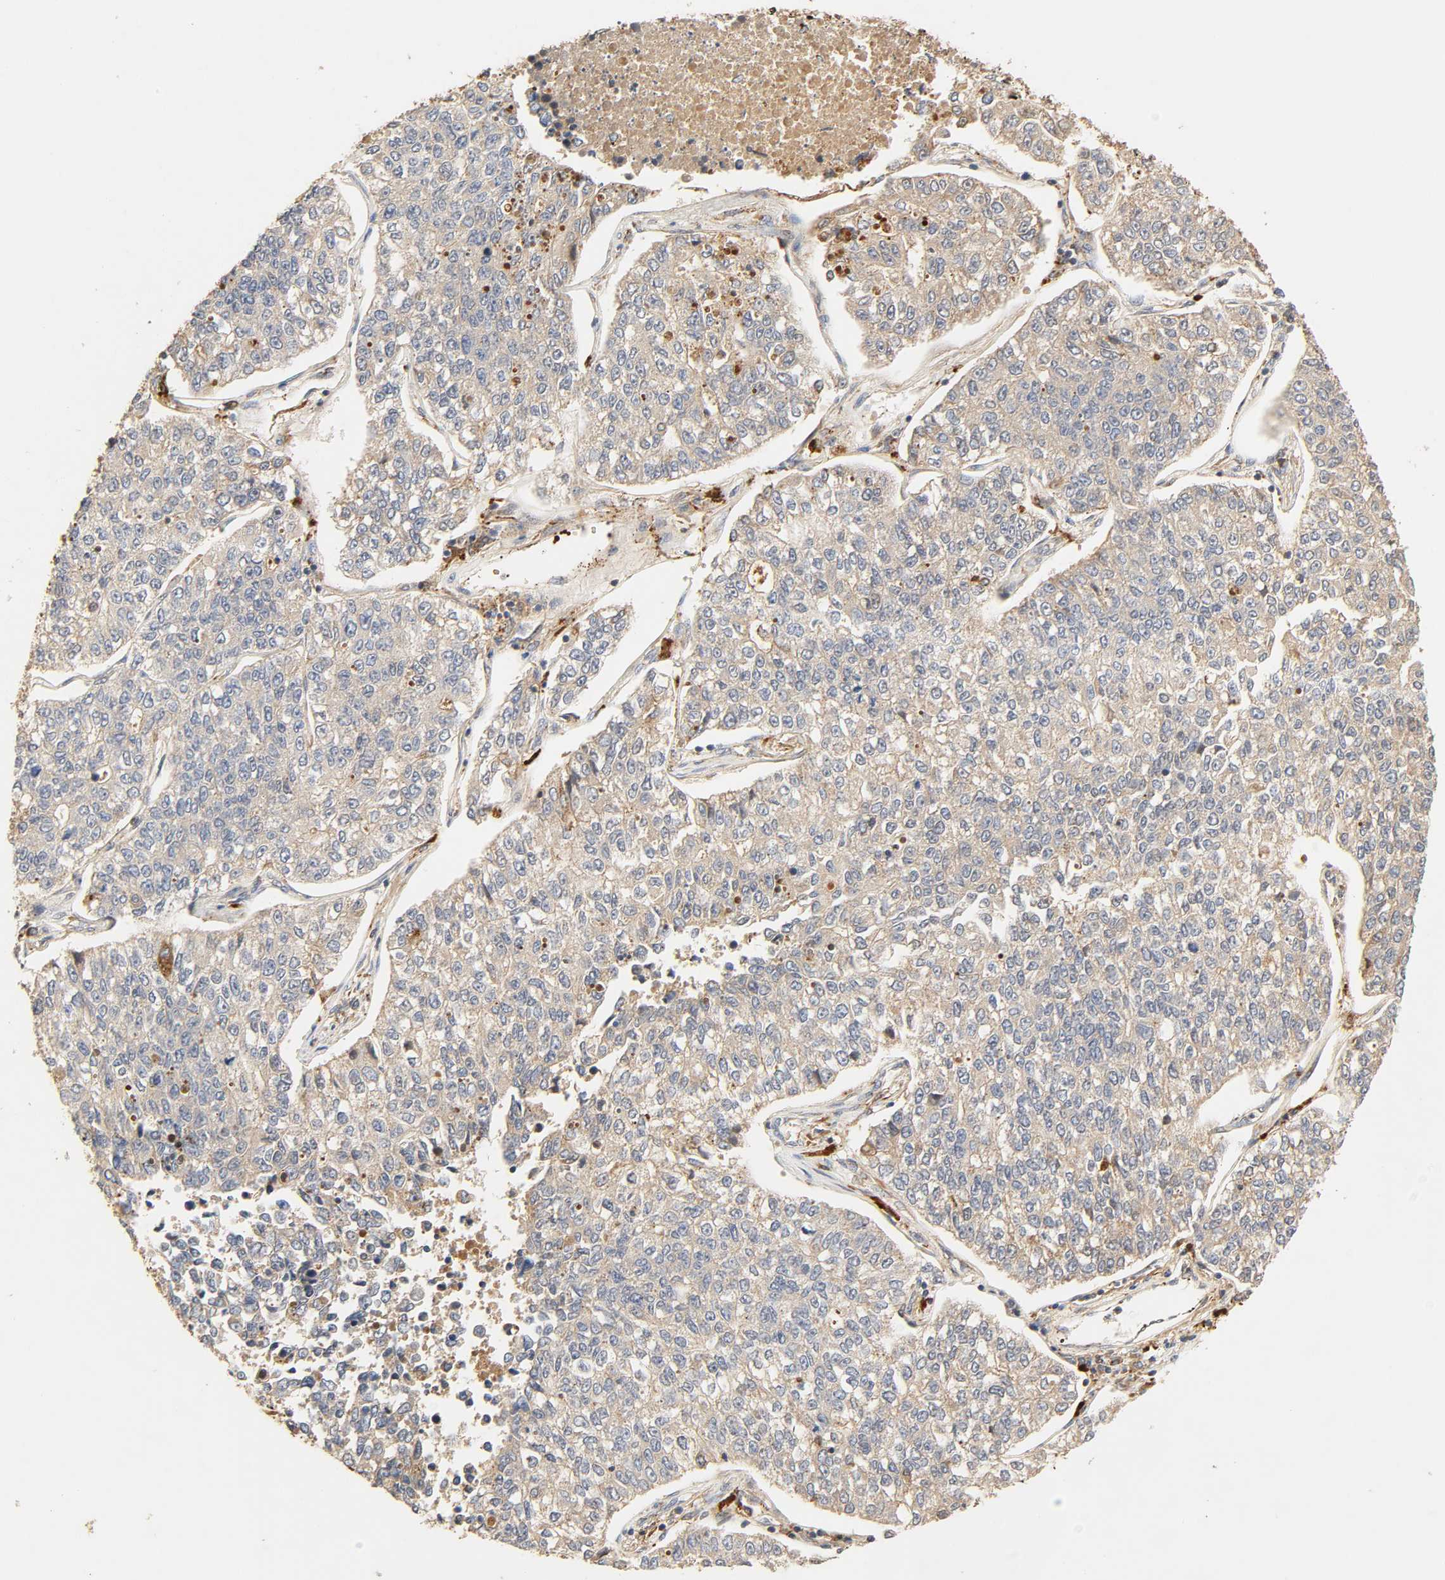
{"staining": {"intensity": "weak", "quantity": ">75%", "location": "cytoplasmic/membranous"}, "tissue": "lung cancer", "cell_type": "Tumor cells", "image_type": "cancer", "snomed": [{"axis": "morphology", "description": "Adenocarcinoma, NOS"}, {"axis": "topography", "description": "Lung"}], "caption": "Immunohistochemical staining of lung cancer (adenocarcinoma) demonstrates weak cytoplasmic/membranous protein staining in about >75% of tumor cells.", "gene": "MAPK6", "patient": {"sex": "male", "age": 49}}